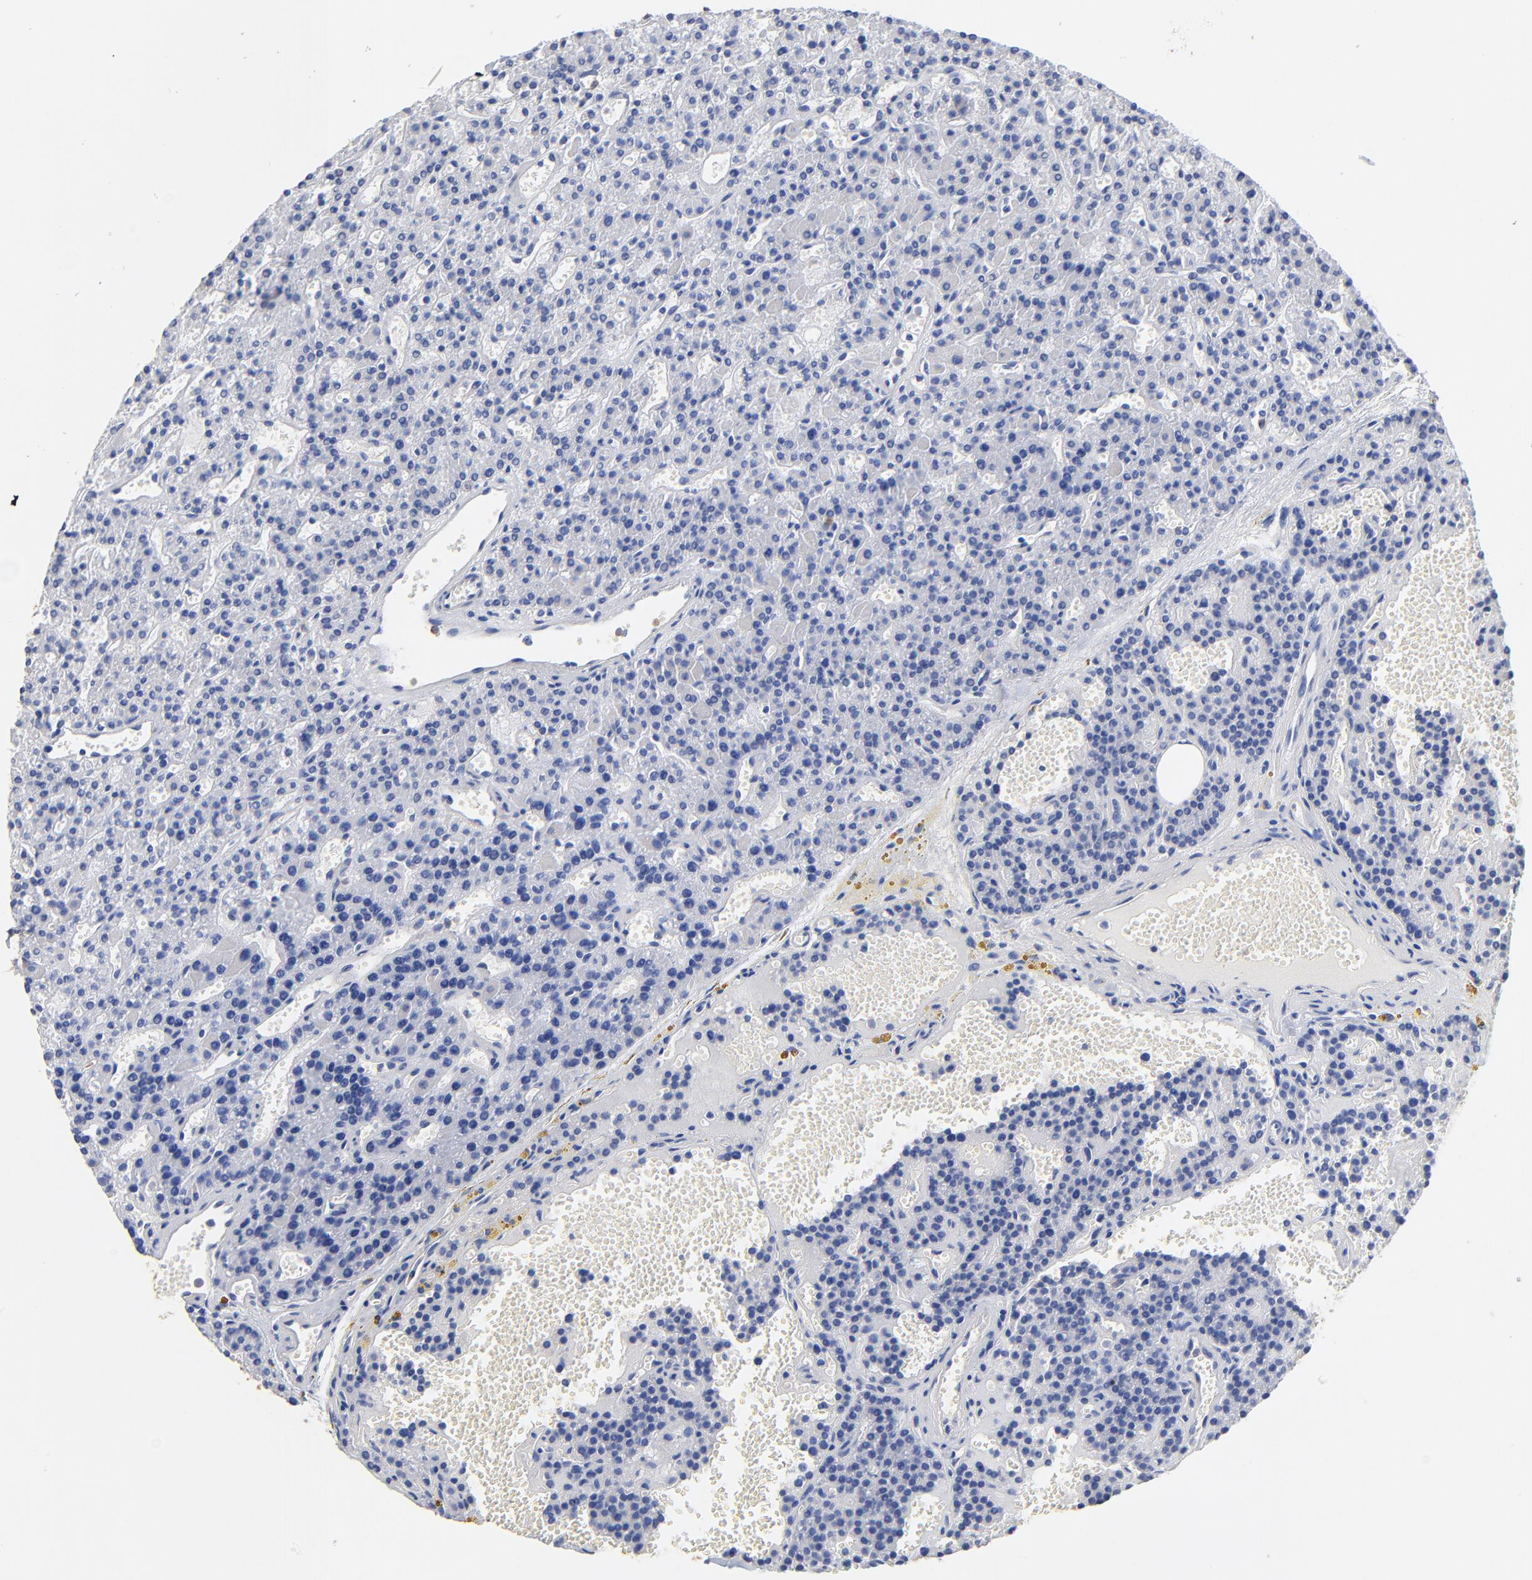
{"staining": {"intensity": "negative", "quantity": "none", "location": "none"}, "tissue": "parathyroid gland", "cell_type": "Glandular cells", "image_type": "normal", "snomed": [{"axis": "morphology", "description": "Normal tissue, NOS"}, {"axis": "topography", "description": "Parathyroid gland"}], "caption": "Protein analysis of benign parathyroid gland exhibits no significant positivity in glandular cells.", "gene": "TAGLN2", "patient": {"sex": "male", "age": 25}}